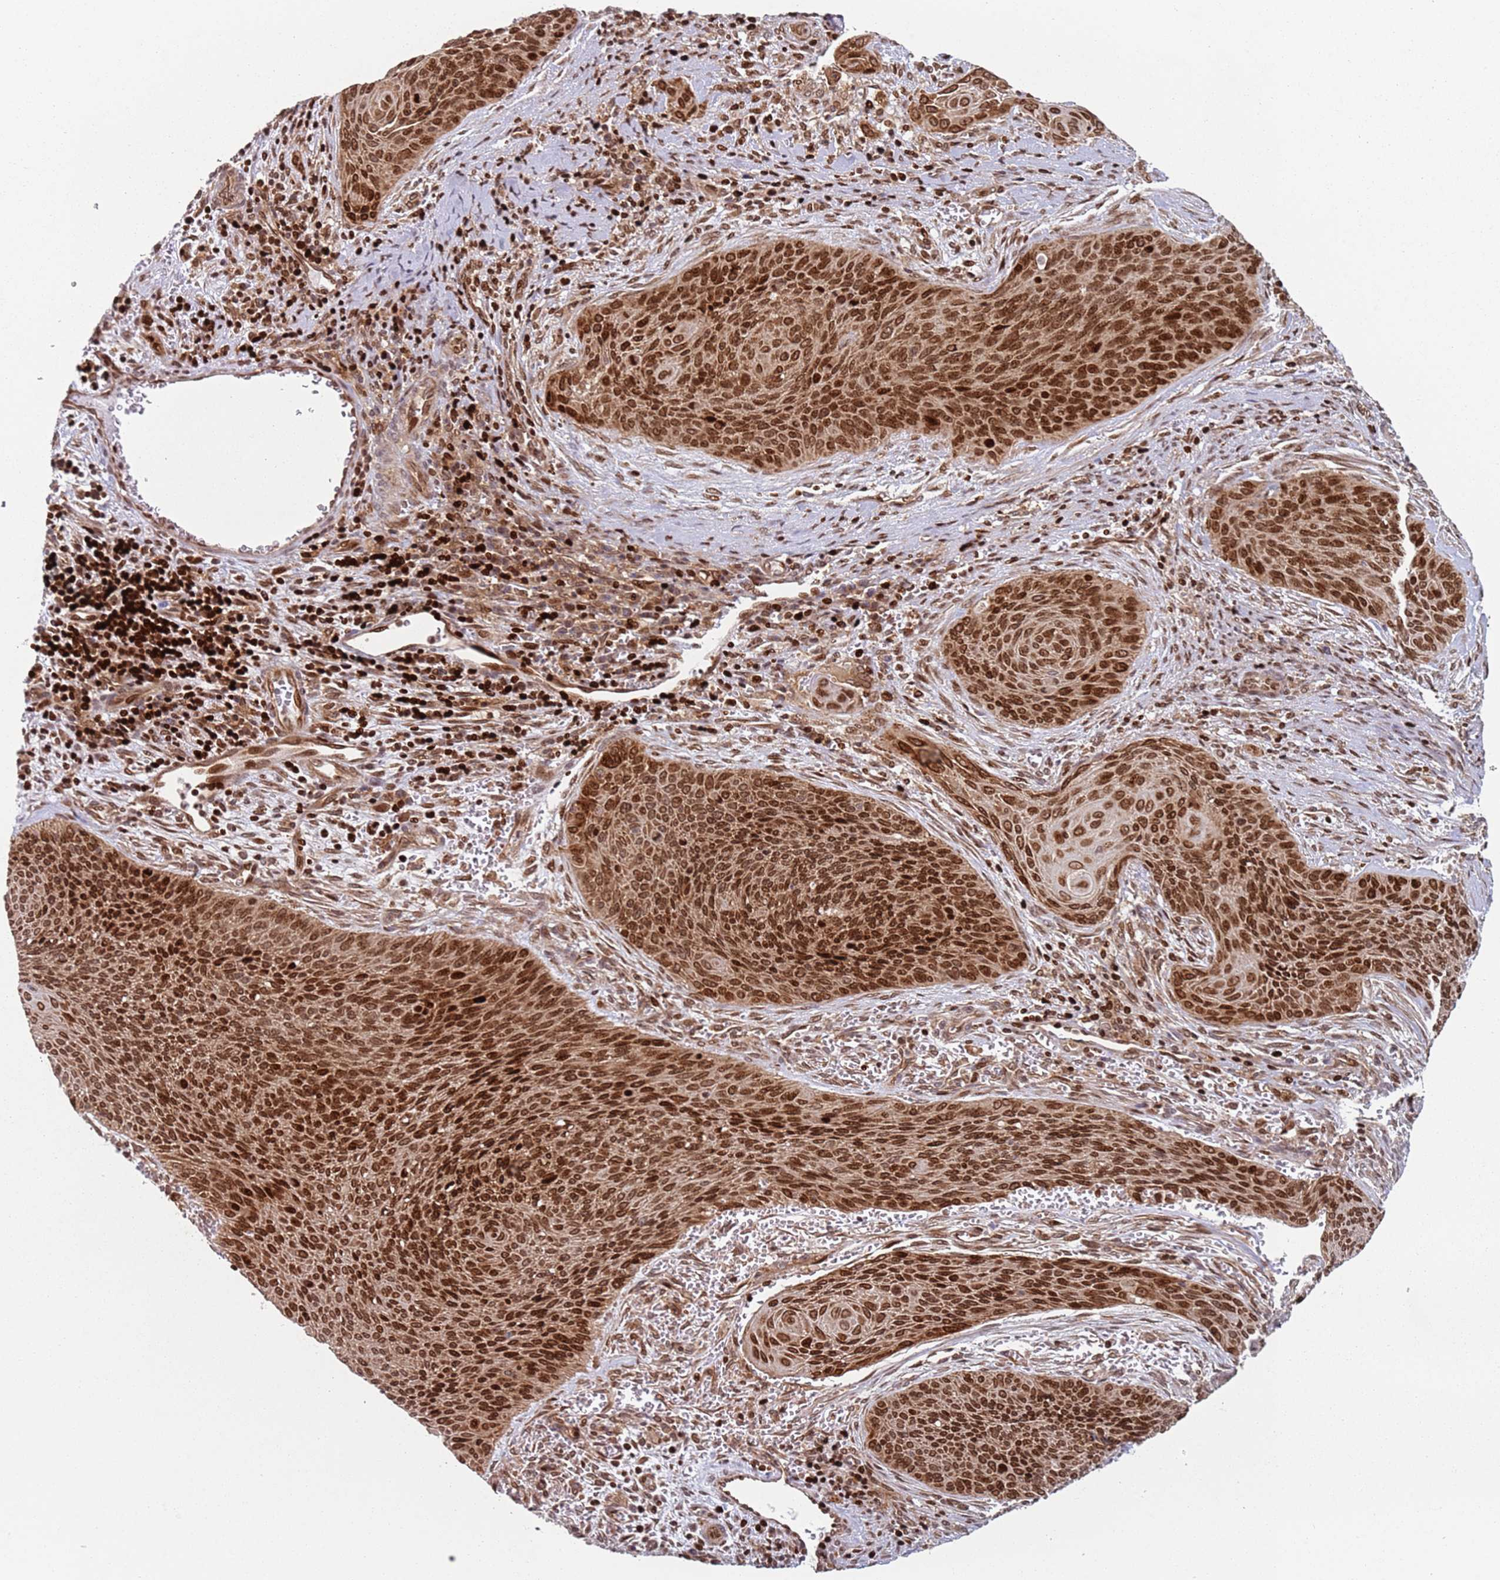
{"staining": {"intensity": "strong", "quantity": ">75%", "location": "cytoplasmic/membranous,nuclear"}, "tissue": "cervical cancer", "cell_type": "Tumor cells", "image_type": "cancer", "snomed": [{"axis": "morphology", "description": "Squamous cell carcinoma, NOS"}, {"axis": "topography", "description": "Cervix"}], "caption": "Cervical cancer stained for a protein (brown) shows strong cytoplasmic/membranous and nuclear positive staining in approximately >75% of tumor cells.", "gene": "HNRNPLL", "patient": {"sex": "female", "age": 55}}